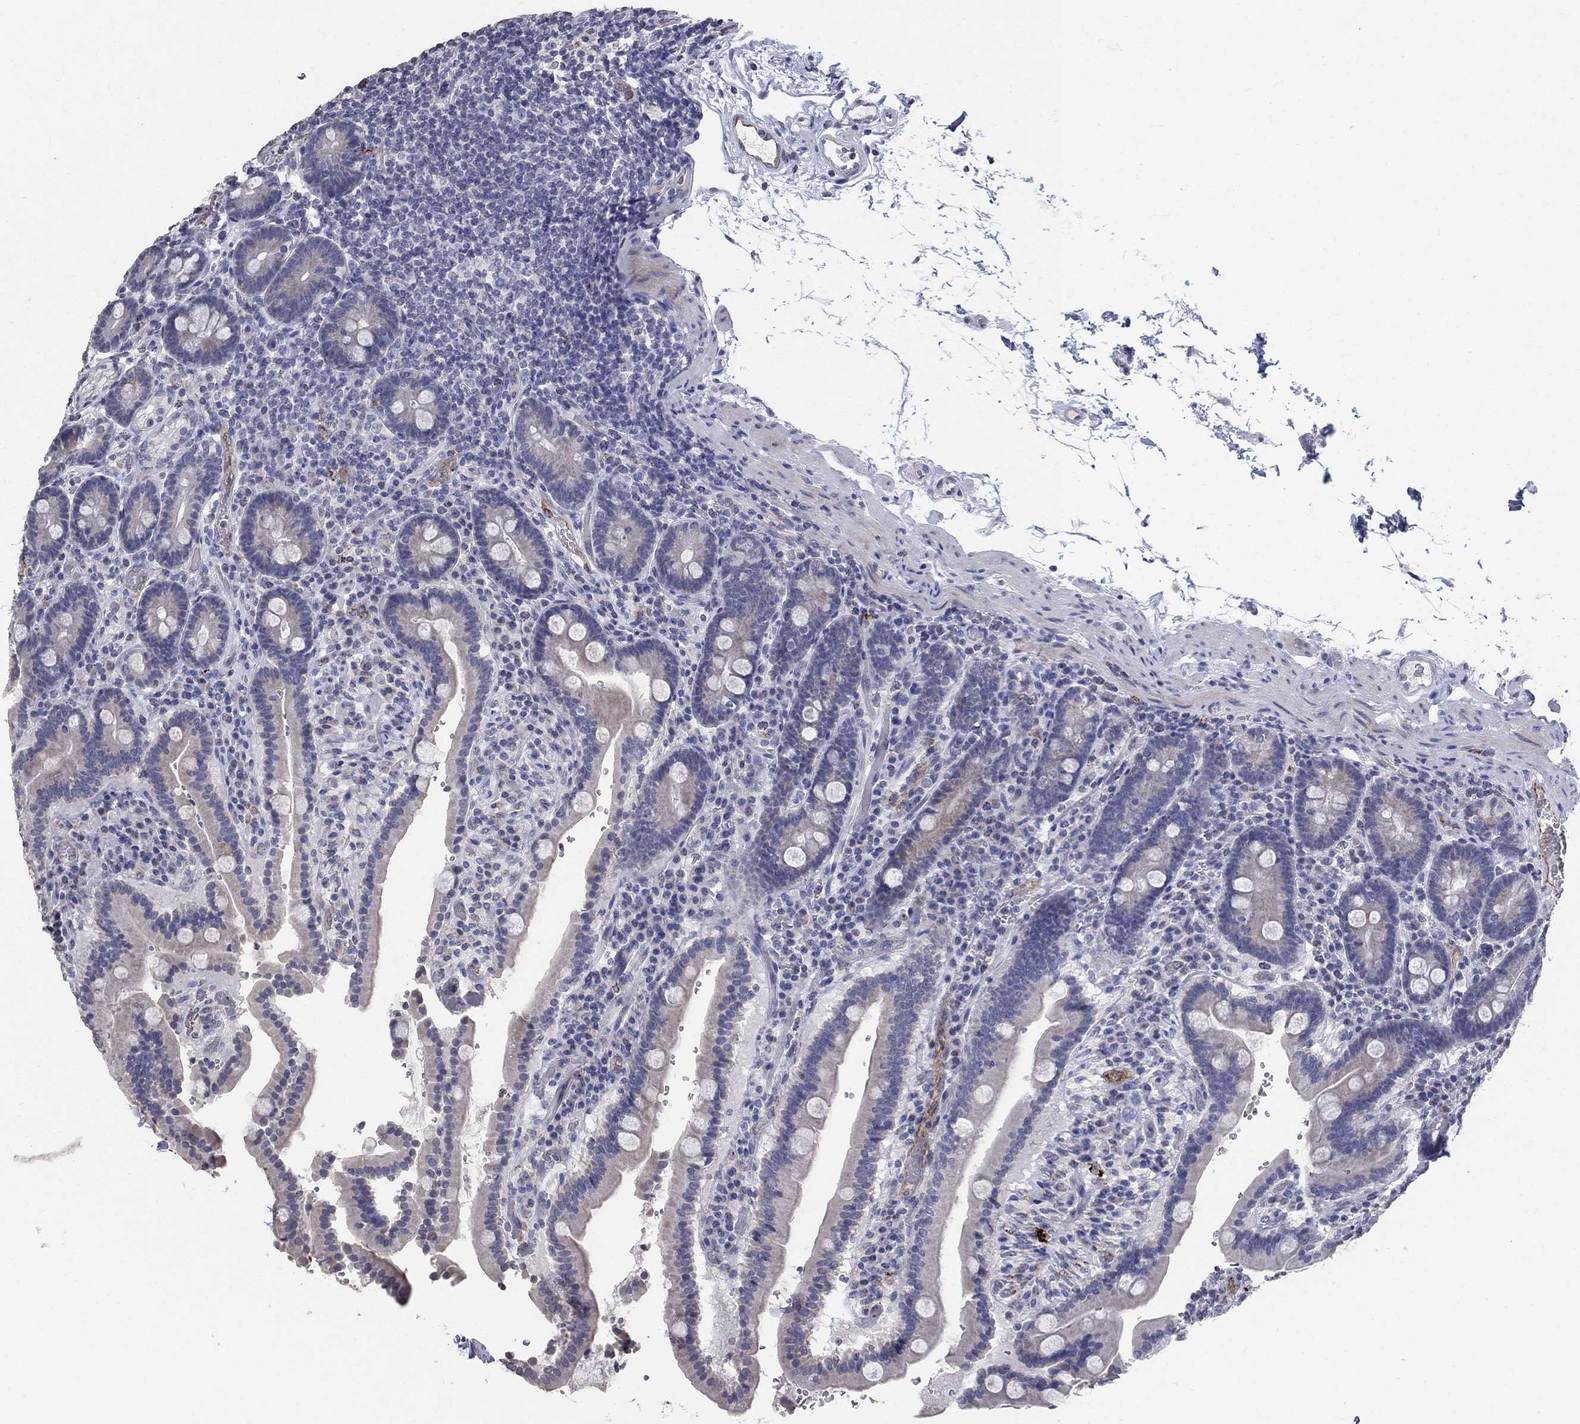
{"staining": {"intensity": "negative", "quantity": "none", "location": "none"}, "tissue": "duodenum", "cell_type": "Glandular cells", "image_type": "normal", "snomed": [{"axis": "morphology", "description": "Normal tissue, NOS"}, {"axis": "topography", "description": "Duodenum"}], "caption": "Duodenum stained for a protein using IHC demonstrates no positivity glandular cells.", "gene": "TINAG", "patient": {"sex": "female", "age": 62}}